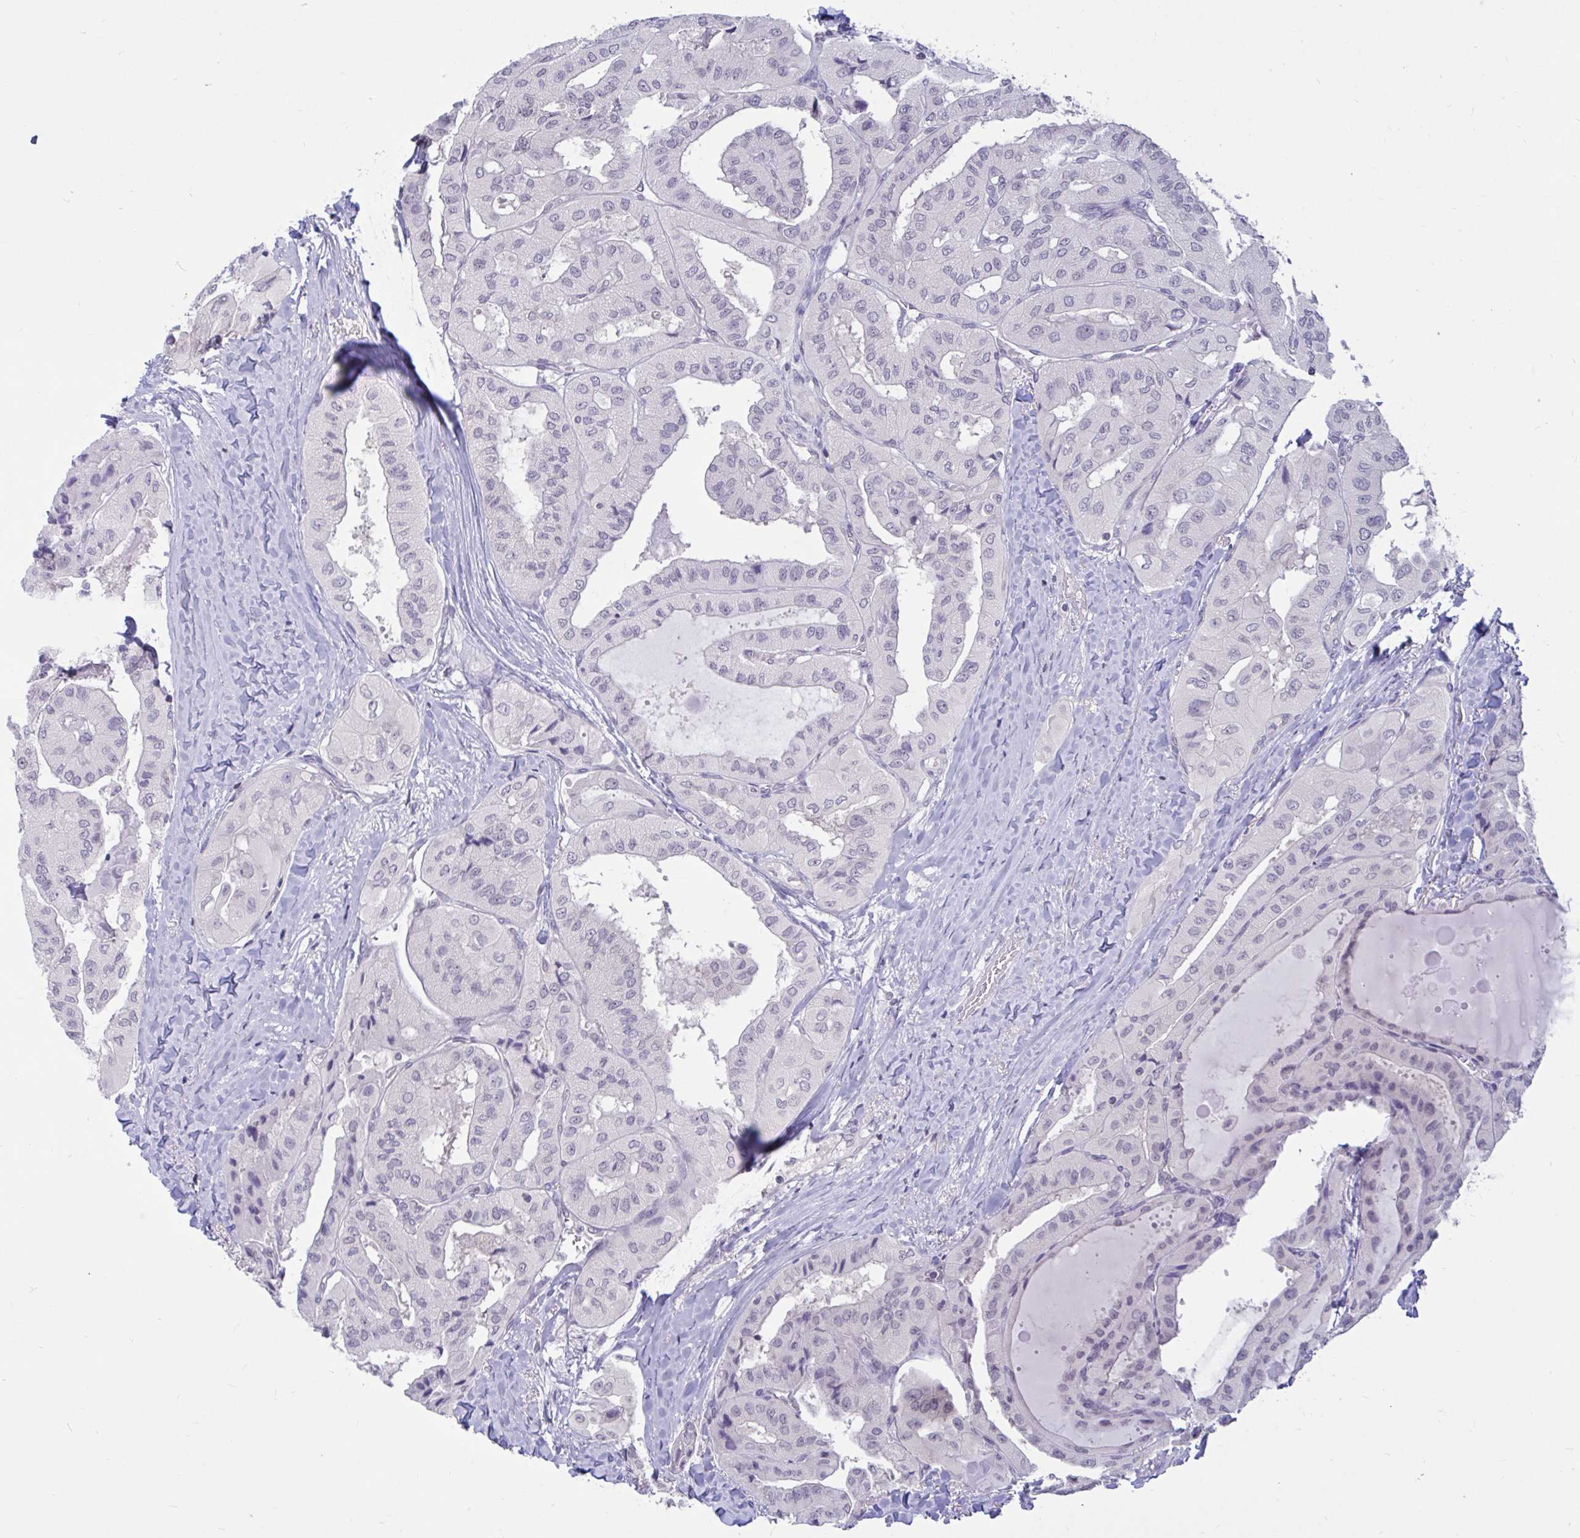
{"staining": {"intensity": "negative", "quantity": "none", "location": "none"}, "tissue": "thyroid cancer", "cell_type": "Tumor cells", "image_type": "cancer", "snomed": [{"axis": "morphology", "description": "Normal tissue, NOS"}, {"axis": "morphology", "description": "Papillary adenocarcinoma, NOS"}, {"axis": "topography", "description": "Thyroid gland"}], "caption": "Tumor cells are negative for protein expression in human thyroid cancer.", "gene": "ARPP19", "patient": {"sex": "female", "age": 59}}